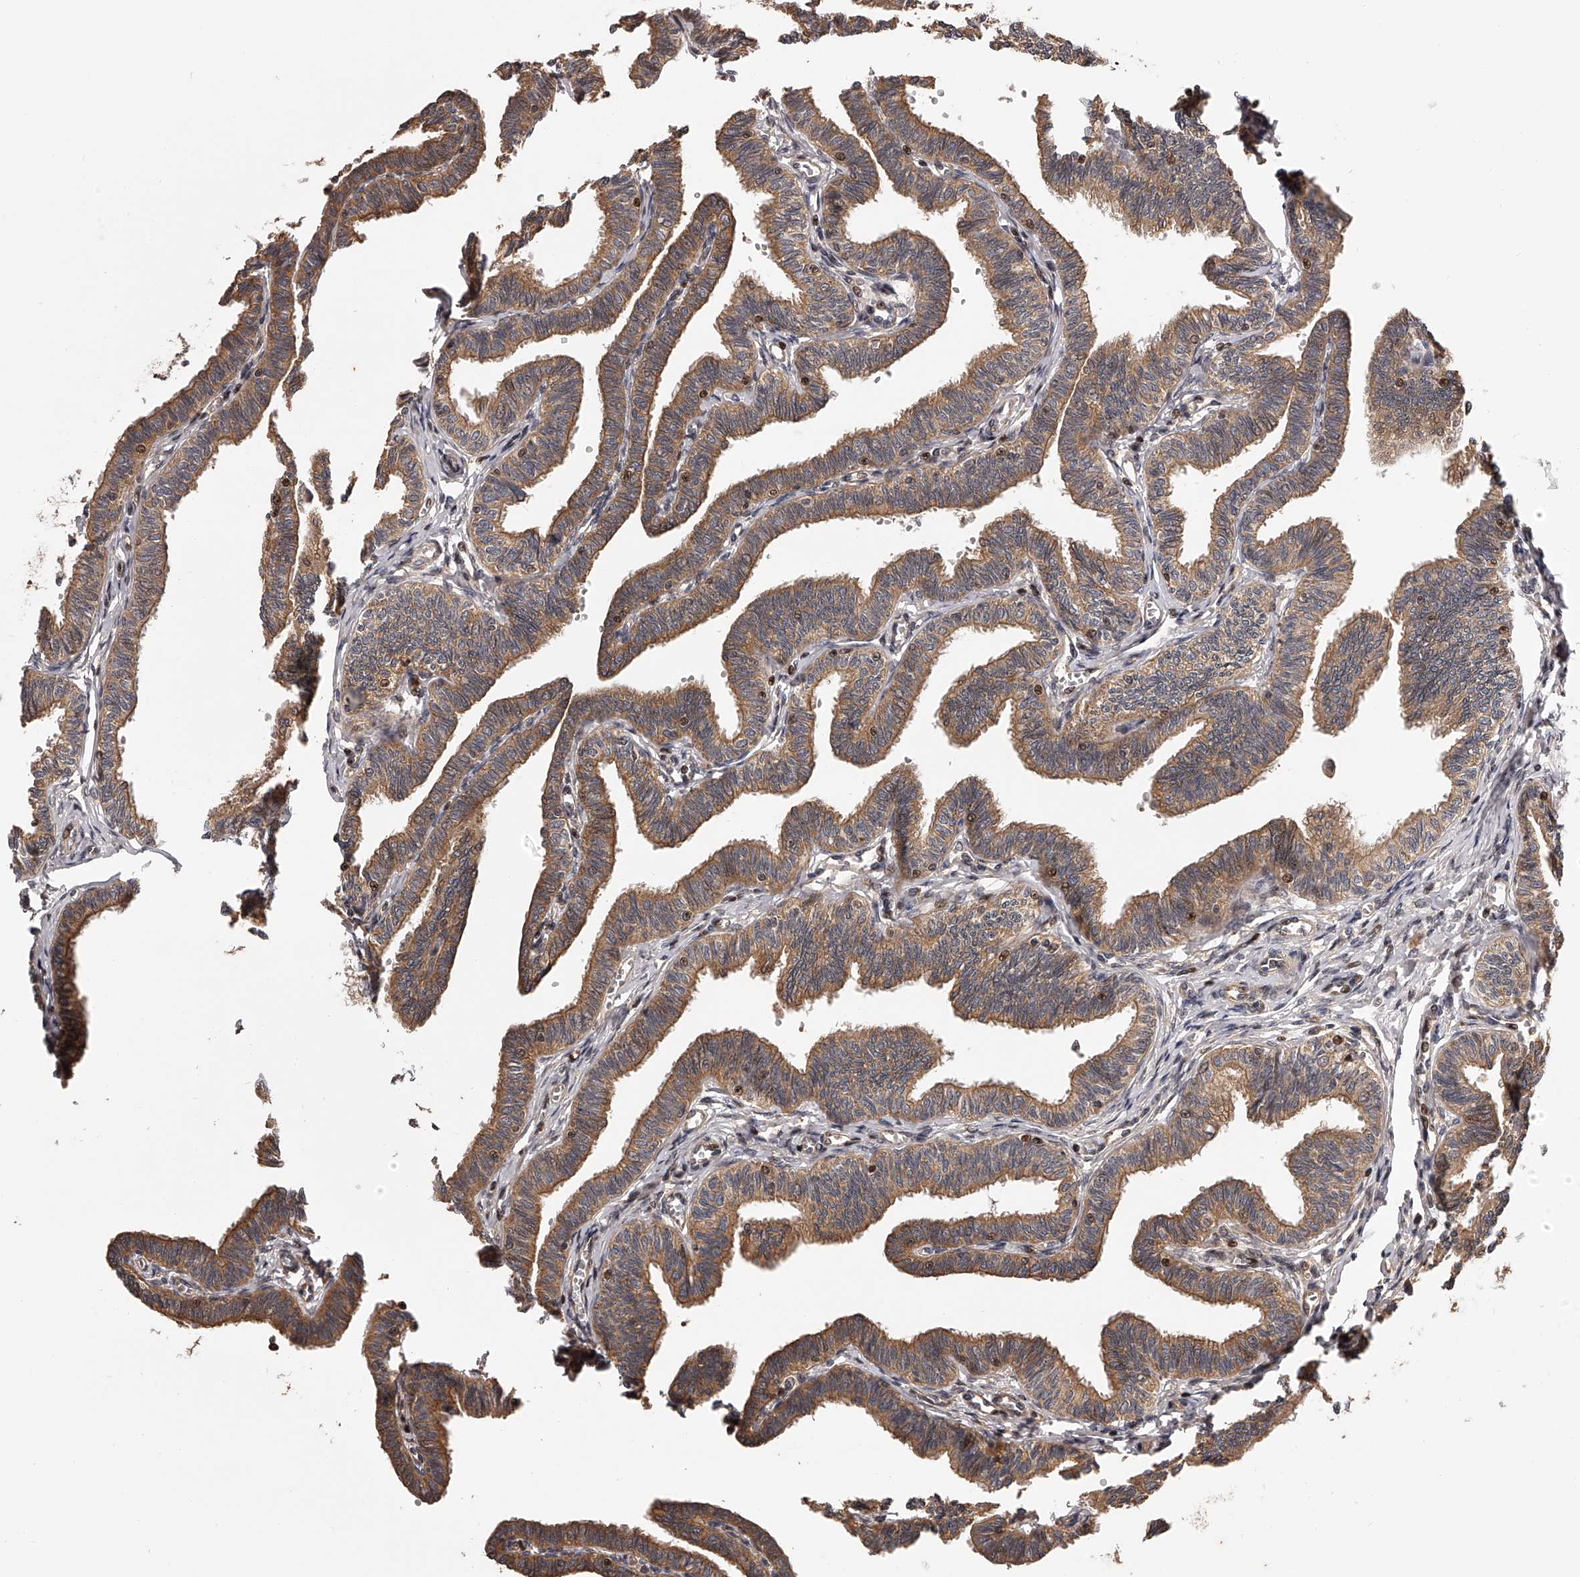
{"staining": {"intensity": "moderate", "quantity": ">75%", "location": "cytoplasmic/membranous"}, "tissue": "fallopian tube", "cell_type": "Glandular cells", "image_type": "normal", "snomed": [{"axis": "morphology", "description": "Normal tissue, NOS"}, {"axis": "topography", "description": "Fallopian tube"}, {"axis": "topography", "description": "Ovary"}], "caption": "Protein positivity by IHC demonstrates moderate cytoplasmic/membranous staining in approximately >75% of glandular cells in unremarkable fallopian tube. The staining was performed using DAB (3,3'-diaminobenzidine) to visualize the protein expression in brown, while the nuclei were stained in blue with hematoxylin (Magnification: 20x).", "gene": "PFDN2", "patient": {"sex": "female", "age": 23}}